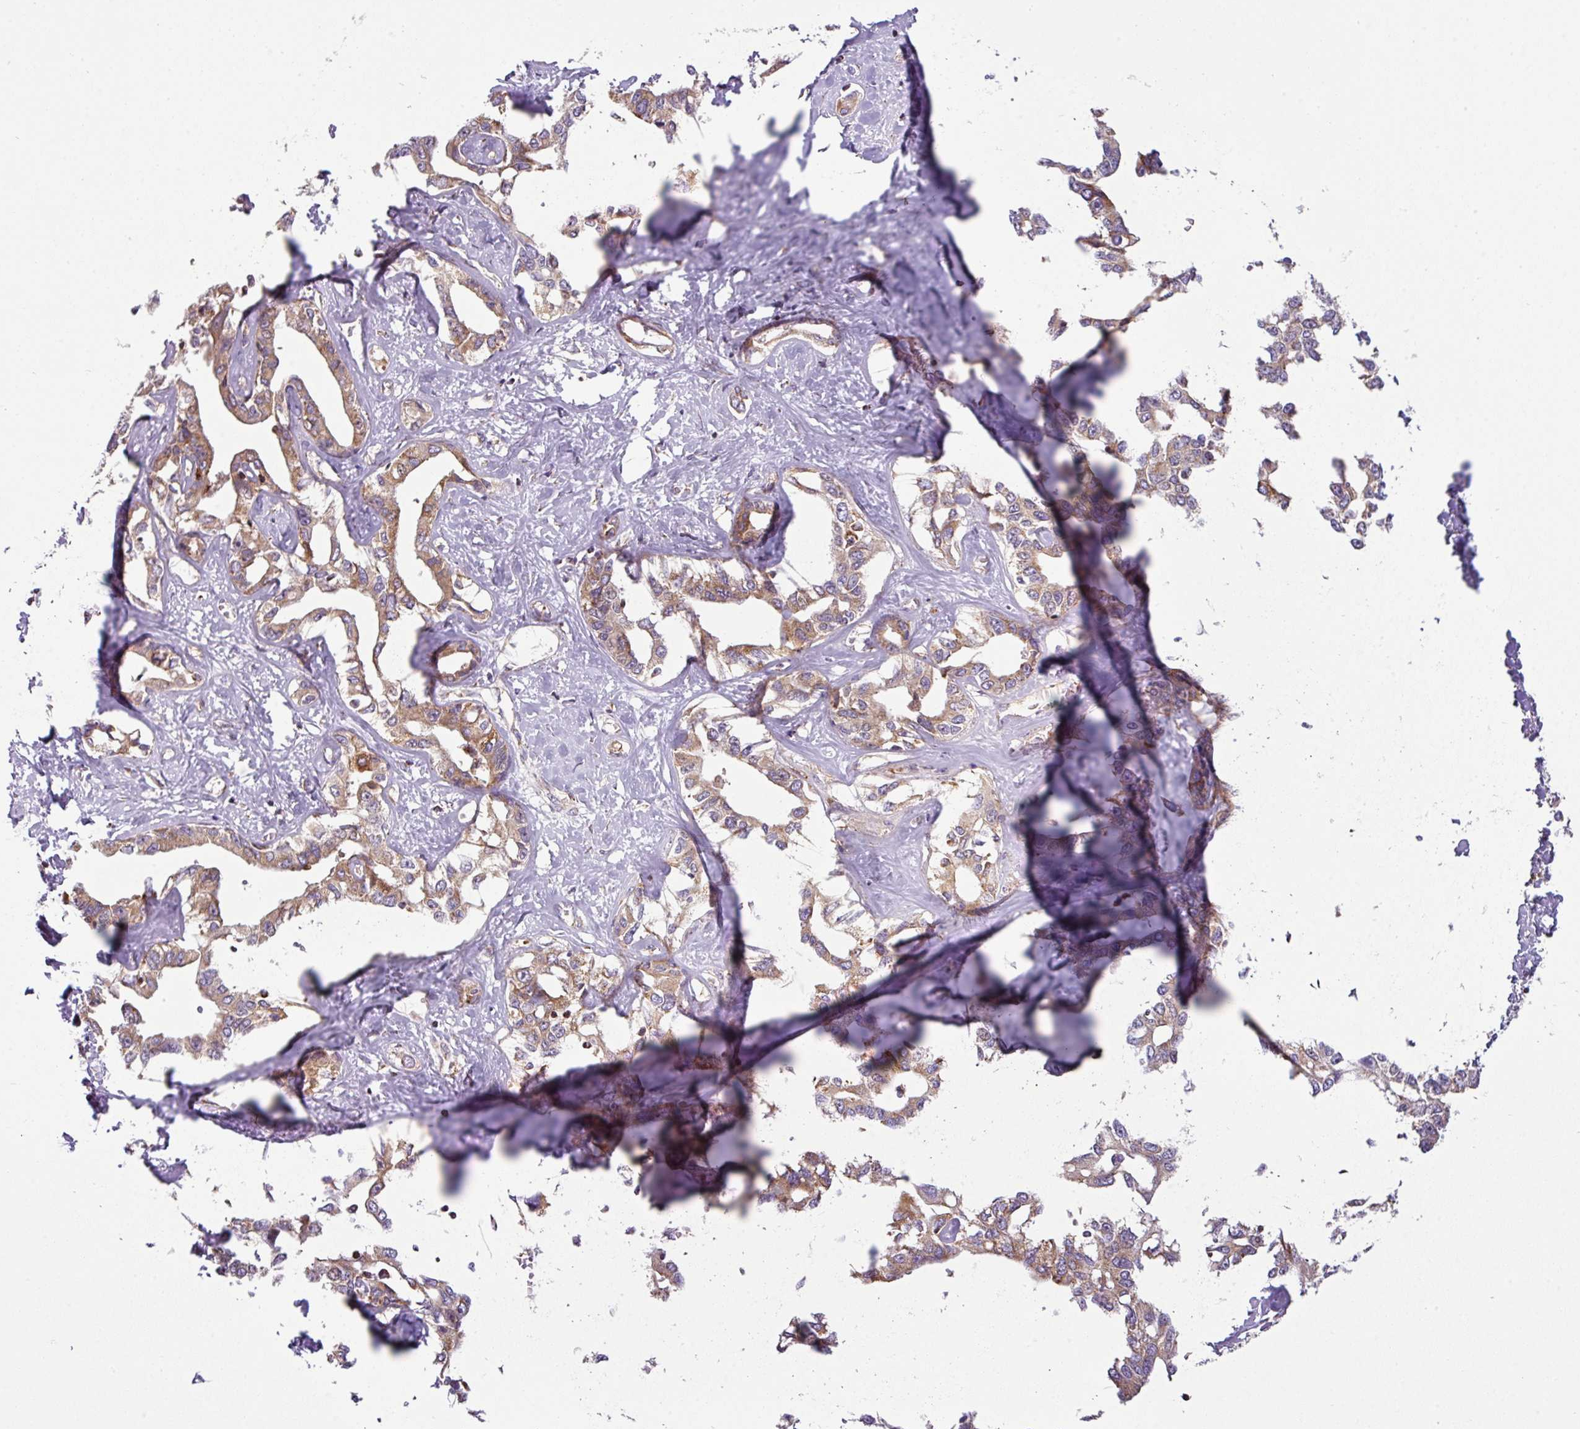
{"staining": {"intensity": "moderate", "quantity": ">75%", "location": "cytoplasmic/membranous"}, "tissue": "liver cancer", "cell_type": "Tumor cells", "image_type": "cancer", "snomed": [{"axis": "morphology", "description": "Cholangiocarcinoma"}, {"axis": "topography", "description": "Liver"}], "caption": "The image reveals immunohistochemical staining of cholangiocarcinoma (liver). There is moderate cytoplasmic/membranous expression is appreciated in about >75% of tumor cells.", "gene": "PRELID3B", "patient": {"sex": "male", "age": 59}}